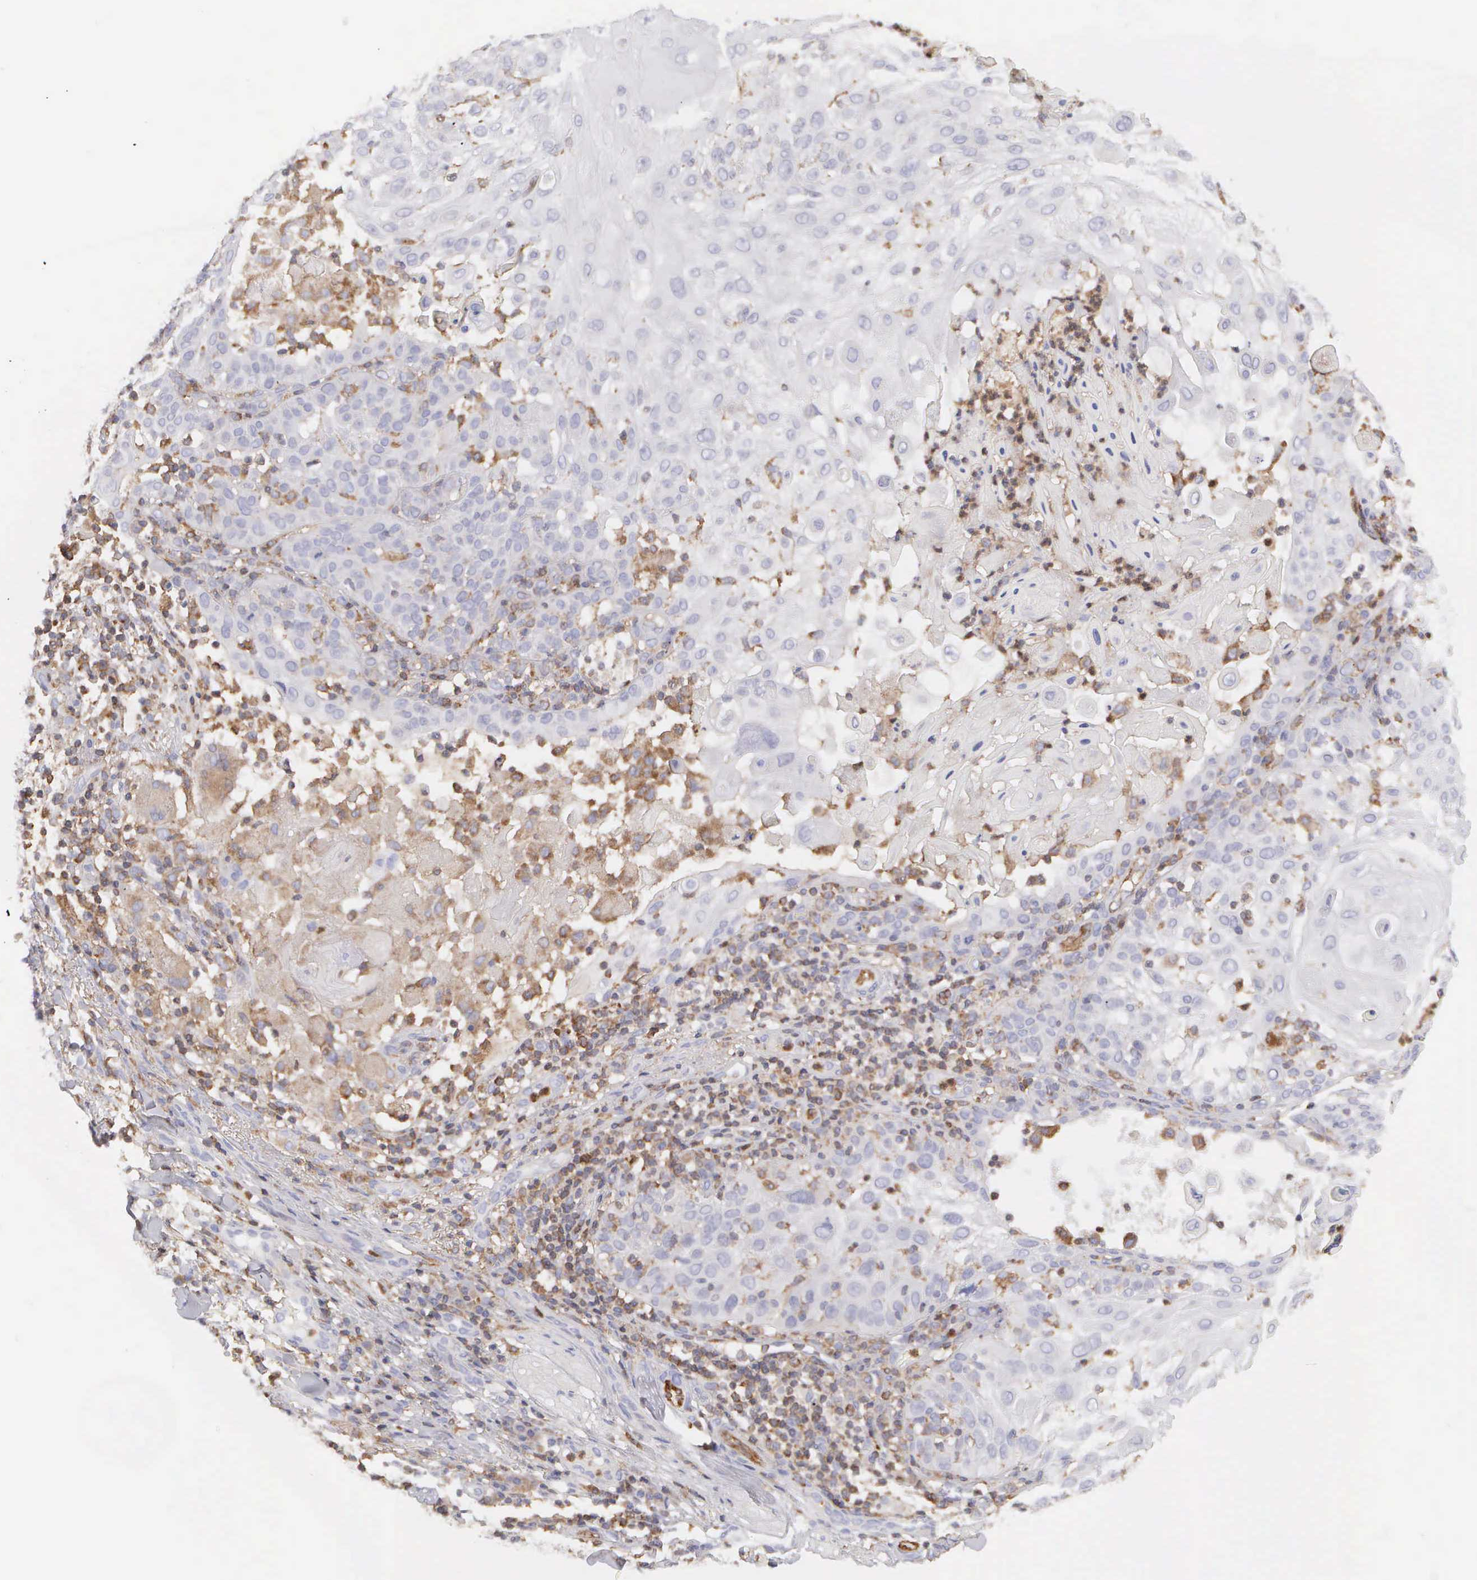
{"staining": {"intensity": "negative", "quantity": "none", "location": "none"}, "tissue": "skin cancer", "cell_type": "Tumor cells", "image_type": "cancer", "snomed": [{"axis": "morphology", "description": "Squamous cell carcinoma, NOS"}, {"axis": "topography", "description": "Skin"}], "caption": "Immunohistochemical staining of squamous cell carcinoma (skin) shows no significant expression in tumor cells. The staining was performed using DAB (3,3'-diaminobenzidine) to visualize the protein expression in brown, while the nuclei were stained in blue with hematoxylin (Magnification: 20x).", "gene": "ARHGAP4", "patient": {"sex": "female", "age": 89}}